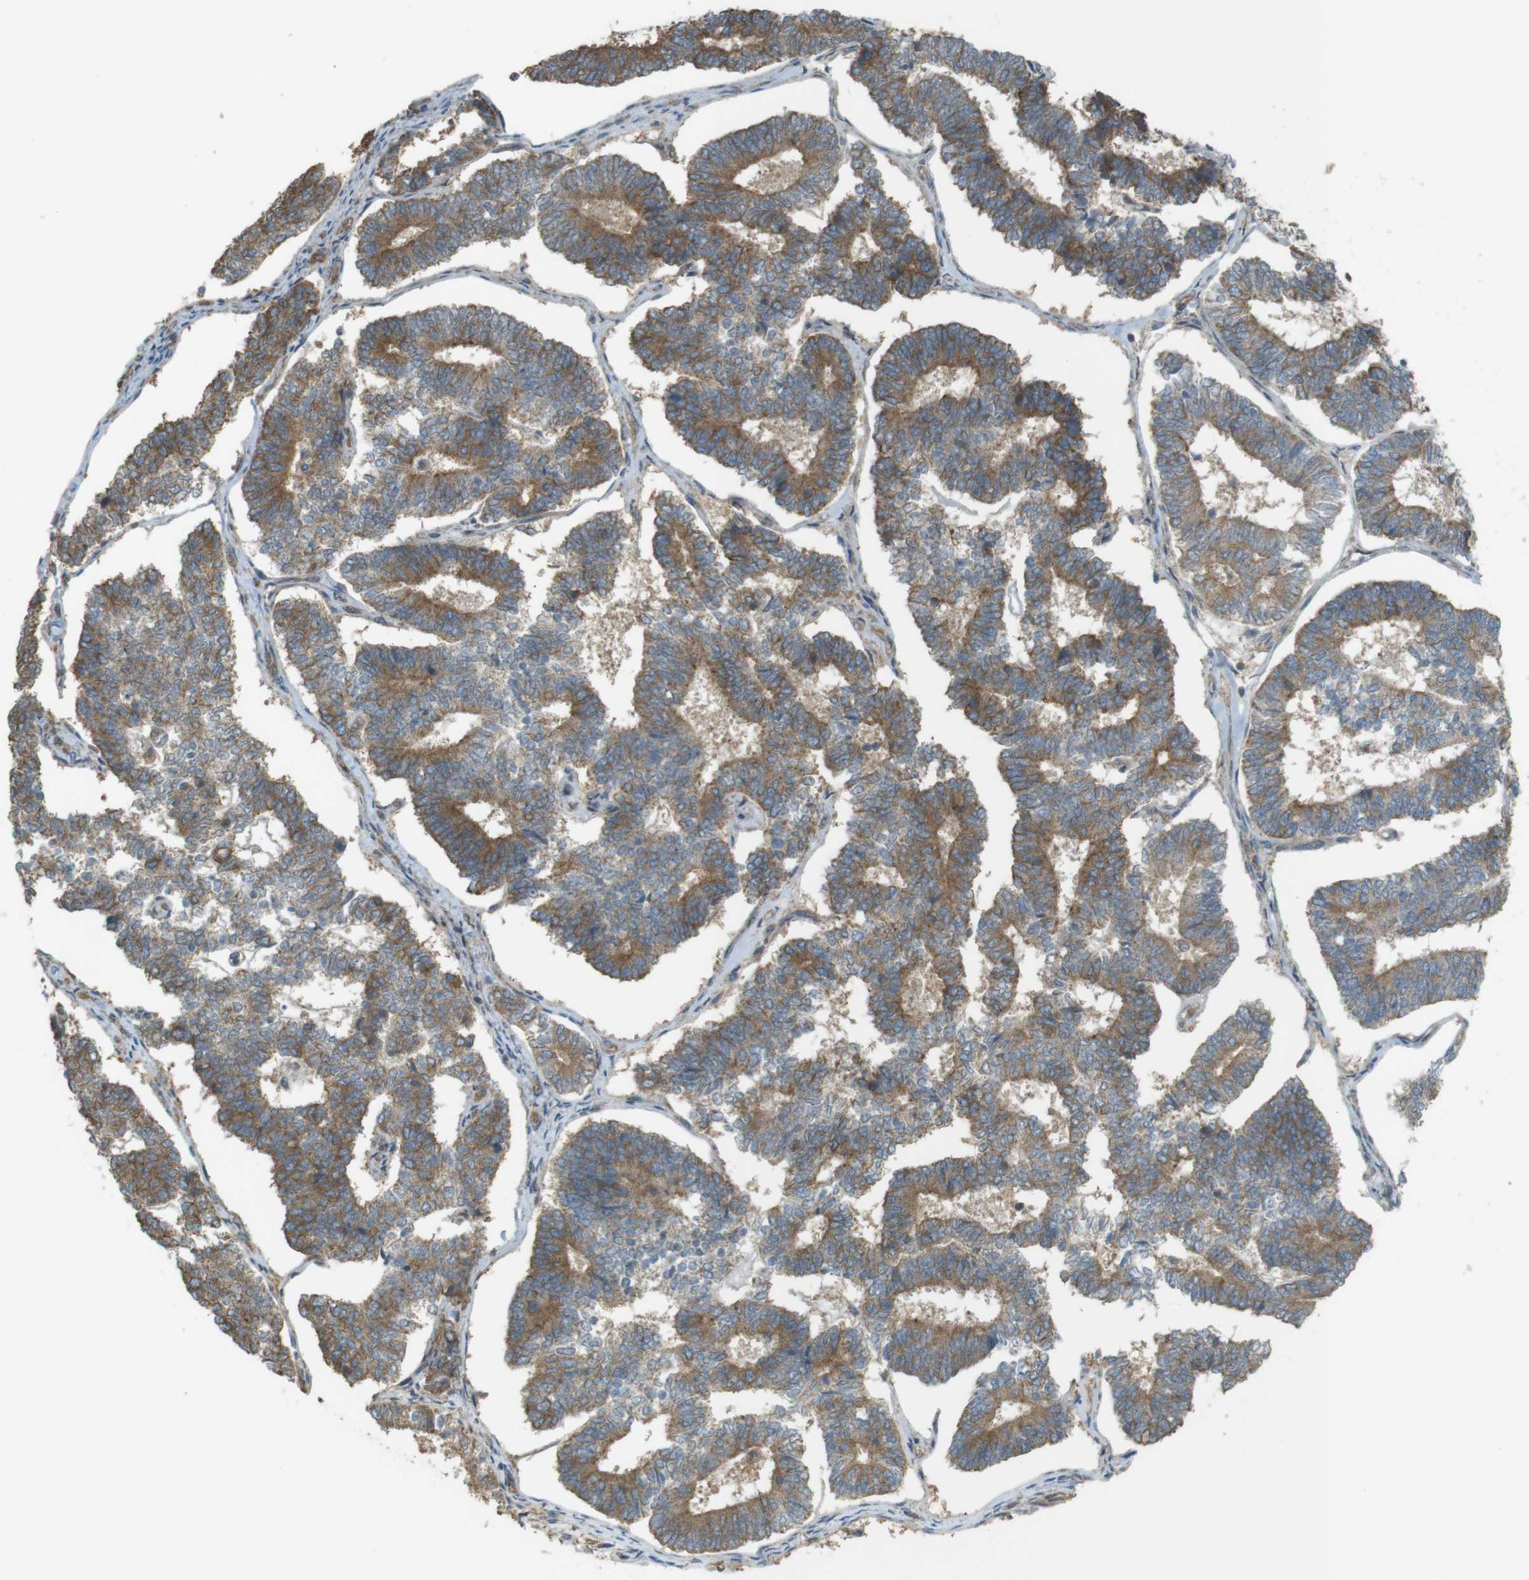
{"staining": {"intensity": "moderate", "quantity": ">75%", "location": "cytoplasmic/membranous"}, "tissue": "endometrial cancer", "cell_type": "Tumor cells", "image_type": "cancer", "snomed": [{"axis": "morphology", "description": "Adenocarcinoma, NOS"}, {"axis": "topography", "description": "Endometrium"}], "caption": "Protein expression analysis of human endometrial cancer (adenocarcinoma) reveals moderate cytoplasmic/membranous staining in about >75% of tumor cells.", "gene": "ZDHHC20", "patient": {"sex": "female", "age": 70}}